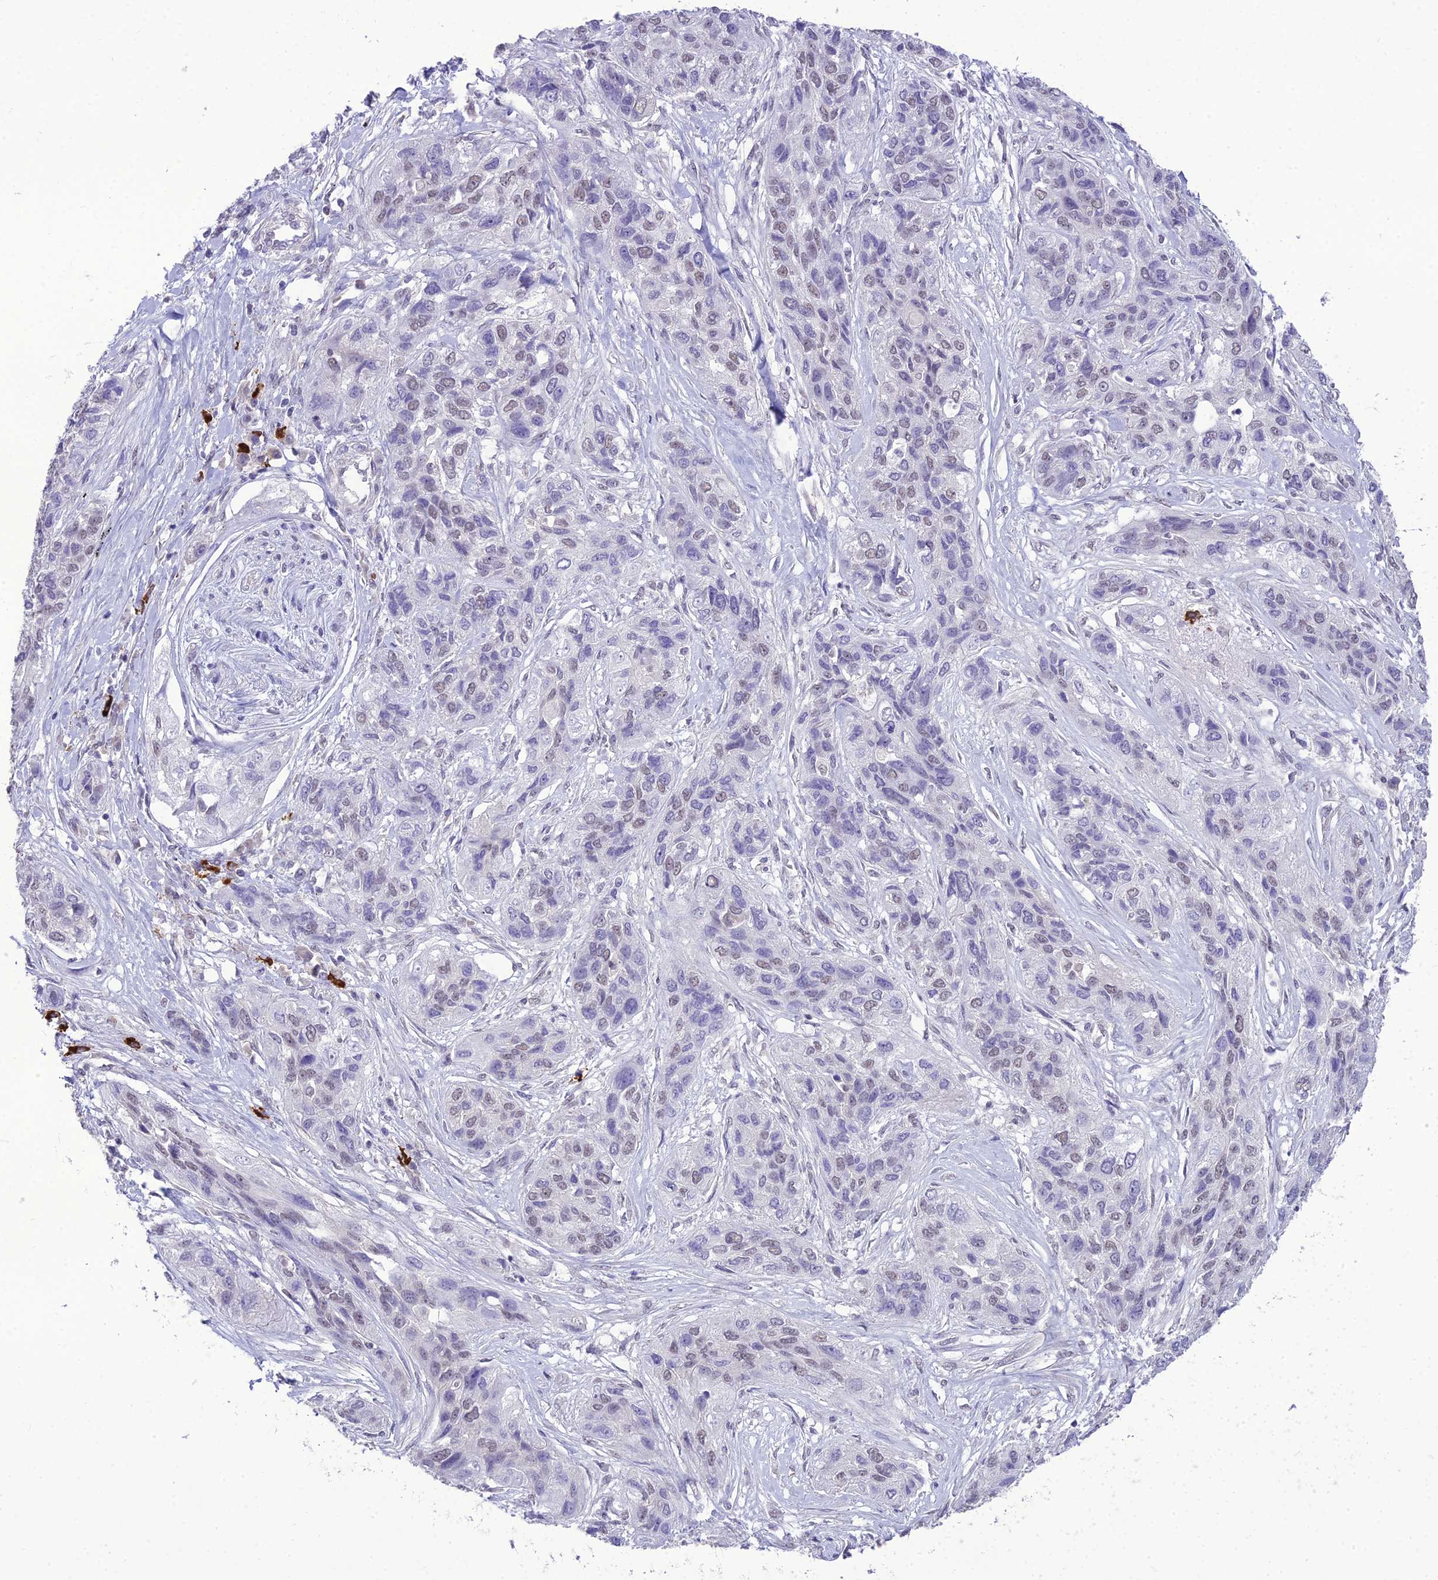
{"staining": {"intensity": "weak", "quantity": "<25%", "location": "nuclear"}, "tissue": "lung cancer", "cell_type": "Tumor cells", "image_type": "cancer", "snomed": [{"axis": "morphology", "description": "Squamous cell carcinoma, NOS"}, {"axis": "topography", "description": "Lung"}], "caption": "A micrograph of human lung cancer is negative for staining in tumor cells. Nuclei are stained in blue.", "gene": "SH3RF3", "patient": {"sex": "female", "age": 70}}